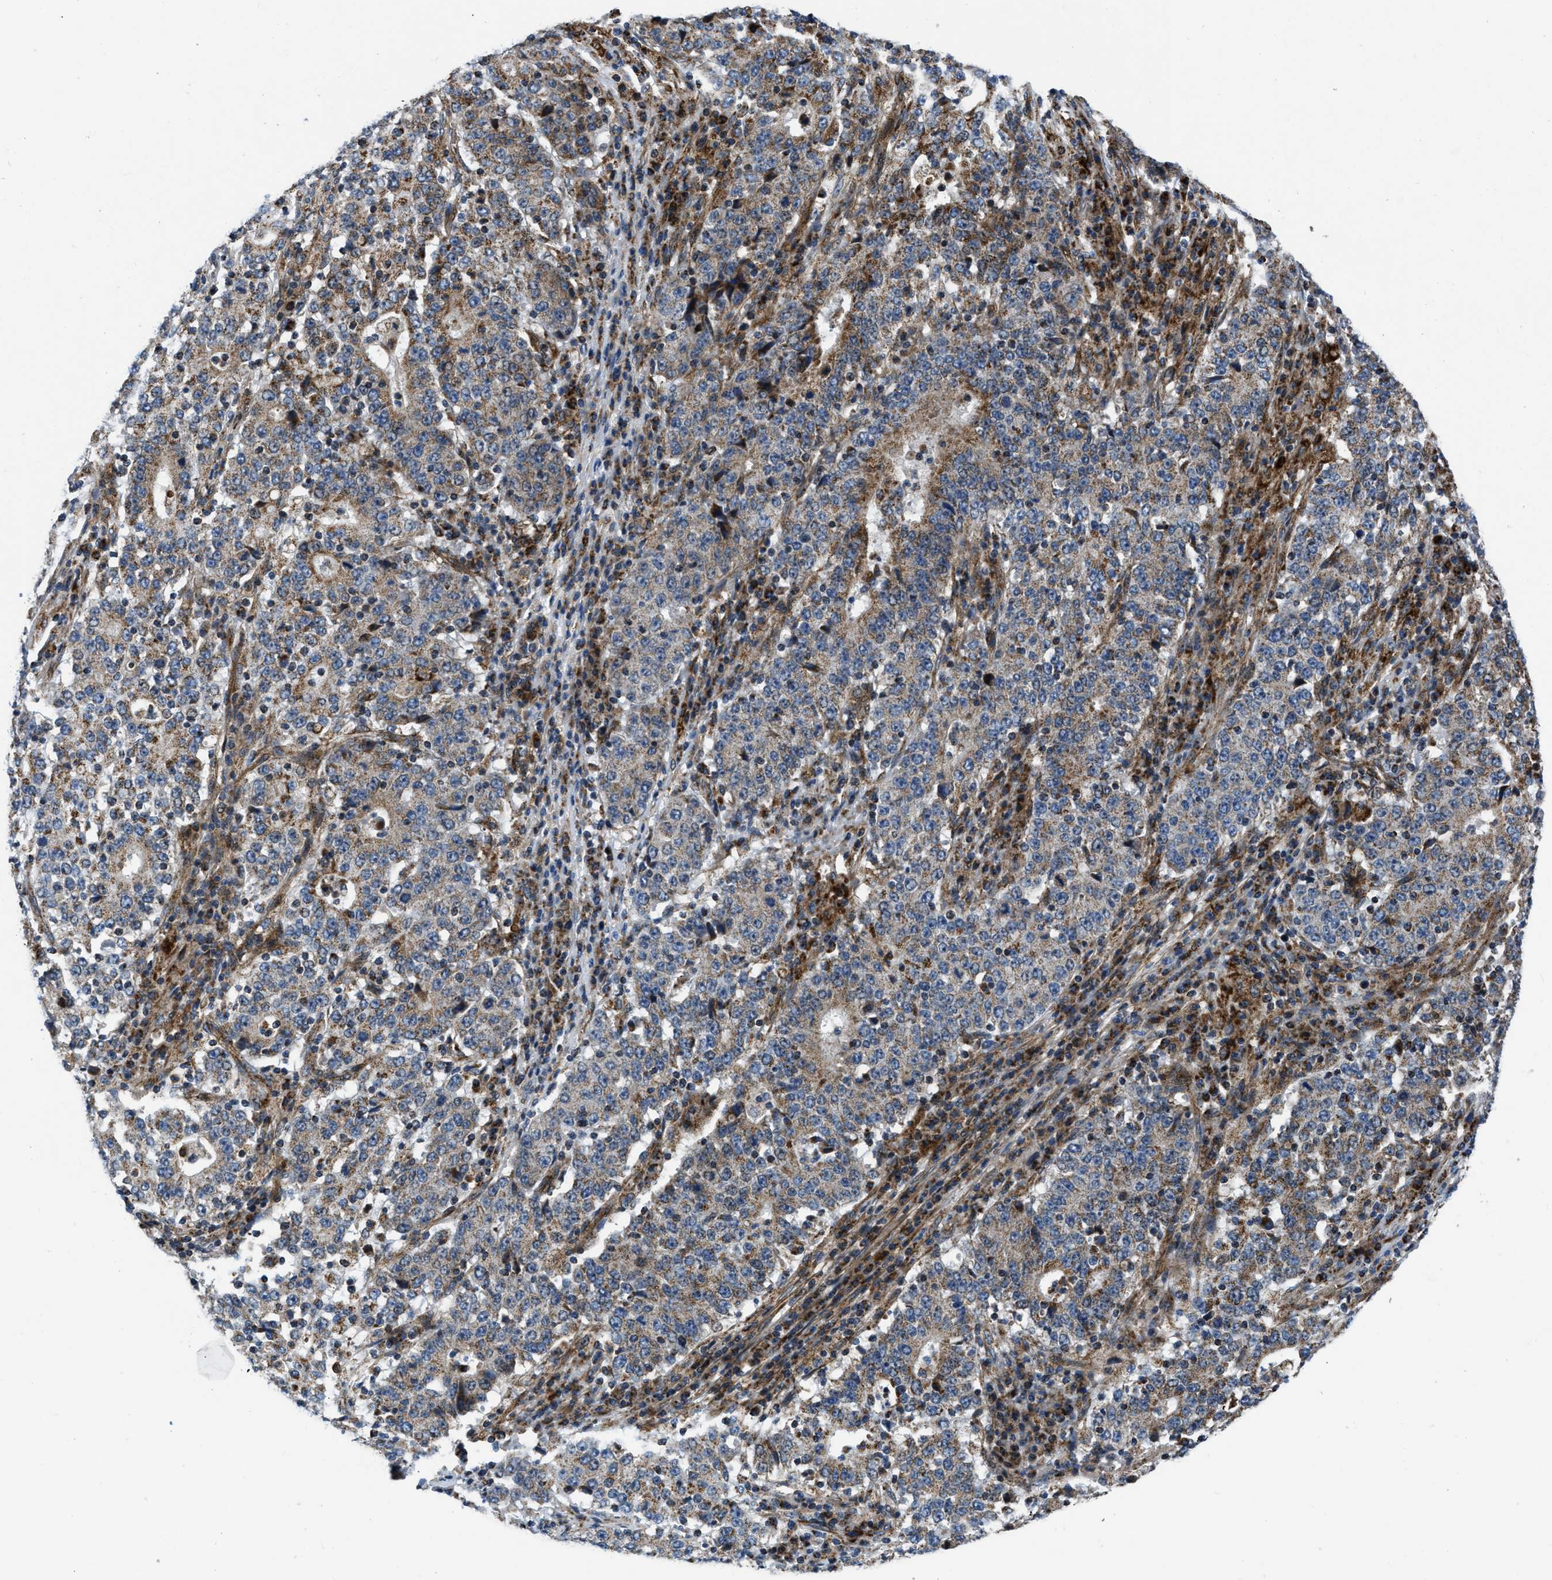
{"staining": {"intensity": "moderate", "quantity": ">75%", "location": "cytoplasmic/membranous"}, "tissue": "stomach cancer", "cell_type": "Tumor cells", "image_type": "cancer", "snomed": [{"axis": "morphology", "description": "Adenocarcinoma, NOS"}, {"axis": "topography", "description": "Stomach"}], "caption": "Human stomach adenocarcinoma stained with a protein marker shows moderate staining in tumor cells.", "gene": "GSDME", "patient": {"sex": "male", "age": 59}}